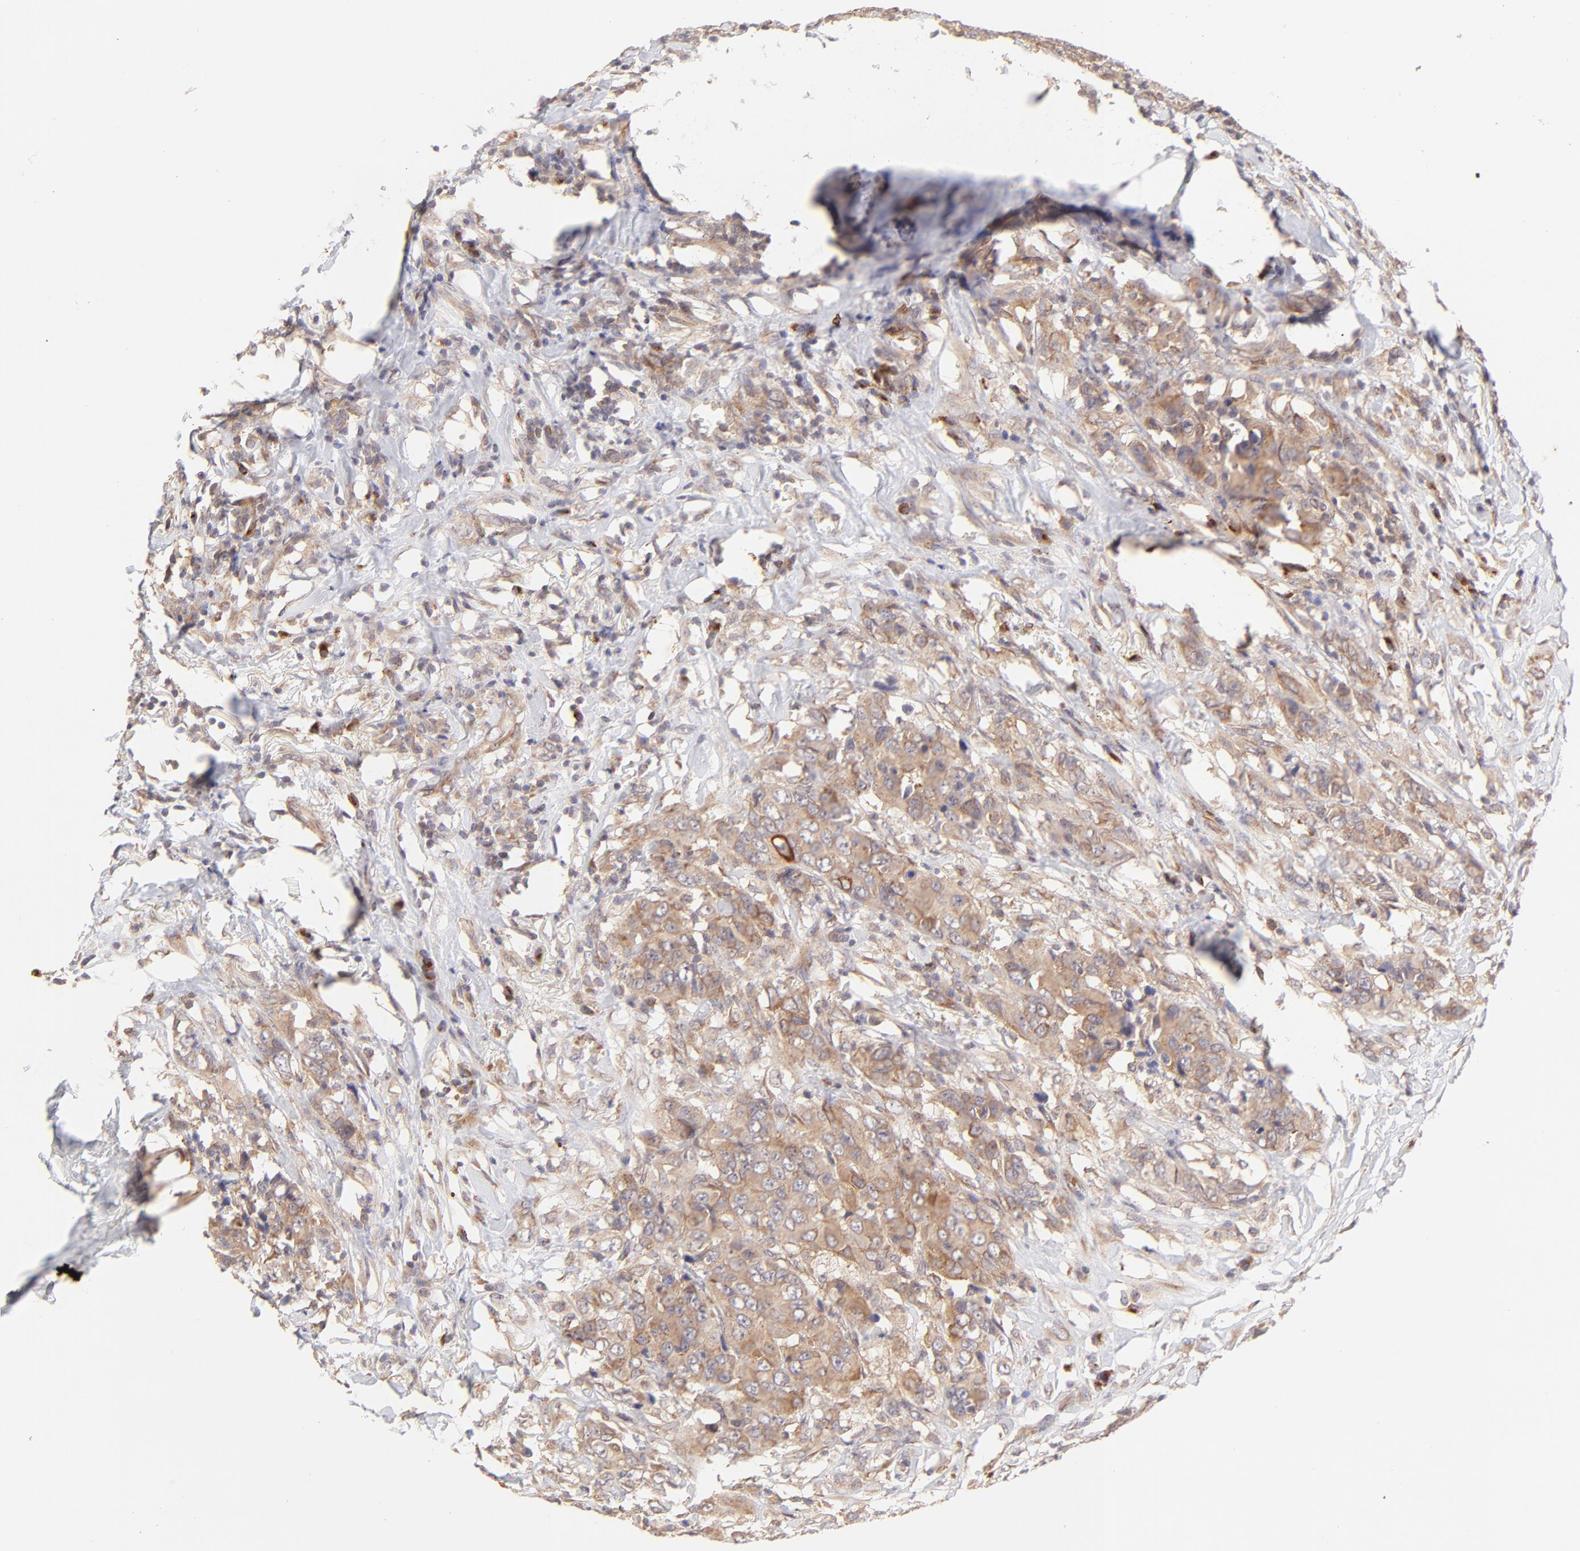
{"staining": {"intensity": "moderate", "quantity": ">75%", "location": "cytoplasmic/membranous"}, "tissue": "breast cancer", "cell_type": "Tumor cells", "image_type": "cancer", "snomed": [{"axis": "morphology", "description": "Duct carcinoma"}, {"axis": "topography", "description": "Breast"}], "caption": "Immunohistochemical staining of human breast cancer demonstrates medium levels of moderate cytoplasmic/membranous protein staining in about >75% of tumor cells.", "gene": "TNRC6B", "patient": {"sex": "female", "age": 54}}